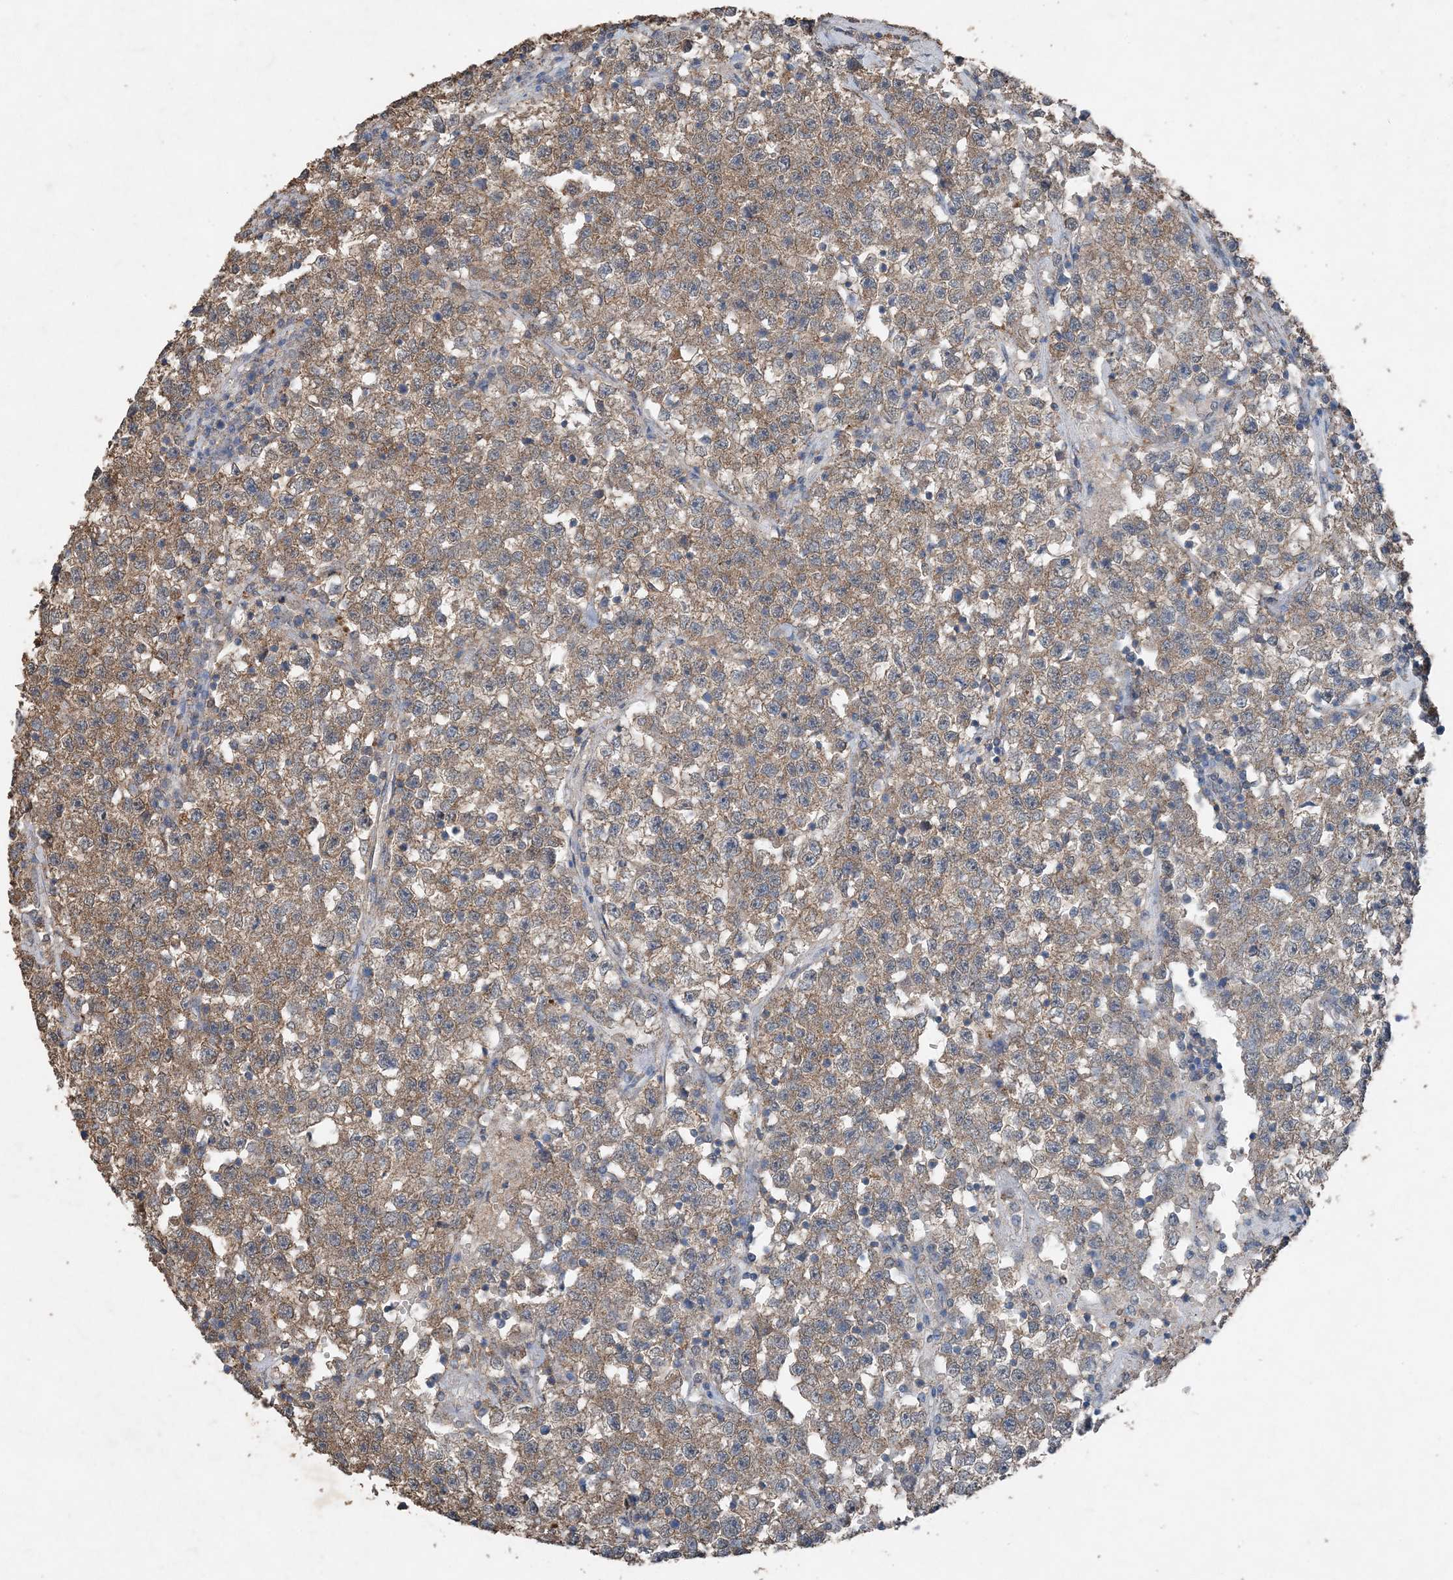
{"staining": {"intensity": "moderate", "quantity": ">75%", "location": "cytoplasmic/membranous"}, "tissue": "testis cancer", "cell_type": "Tumor cells", "image_type": "cancer", "snomed": [{"axis": "morphology", "description": "Seminoma, NOS"}, {"axis": "topography", "description": "Testis"}], "caption": "Protein analysis of testis cancer (seminoma) tissue exhibits moderate cytoplasmic/membranous positivity in about >75% of tumor cells. The staining was performed using DAB (3,3'-diaminobenzidine) to visualize the protein expression in brown, while the nuclei were stained in blue with hematoxylin (Magnification: 20x).", "gene": "FCN3", "patient": {"sex": "male", "age": 22}}